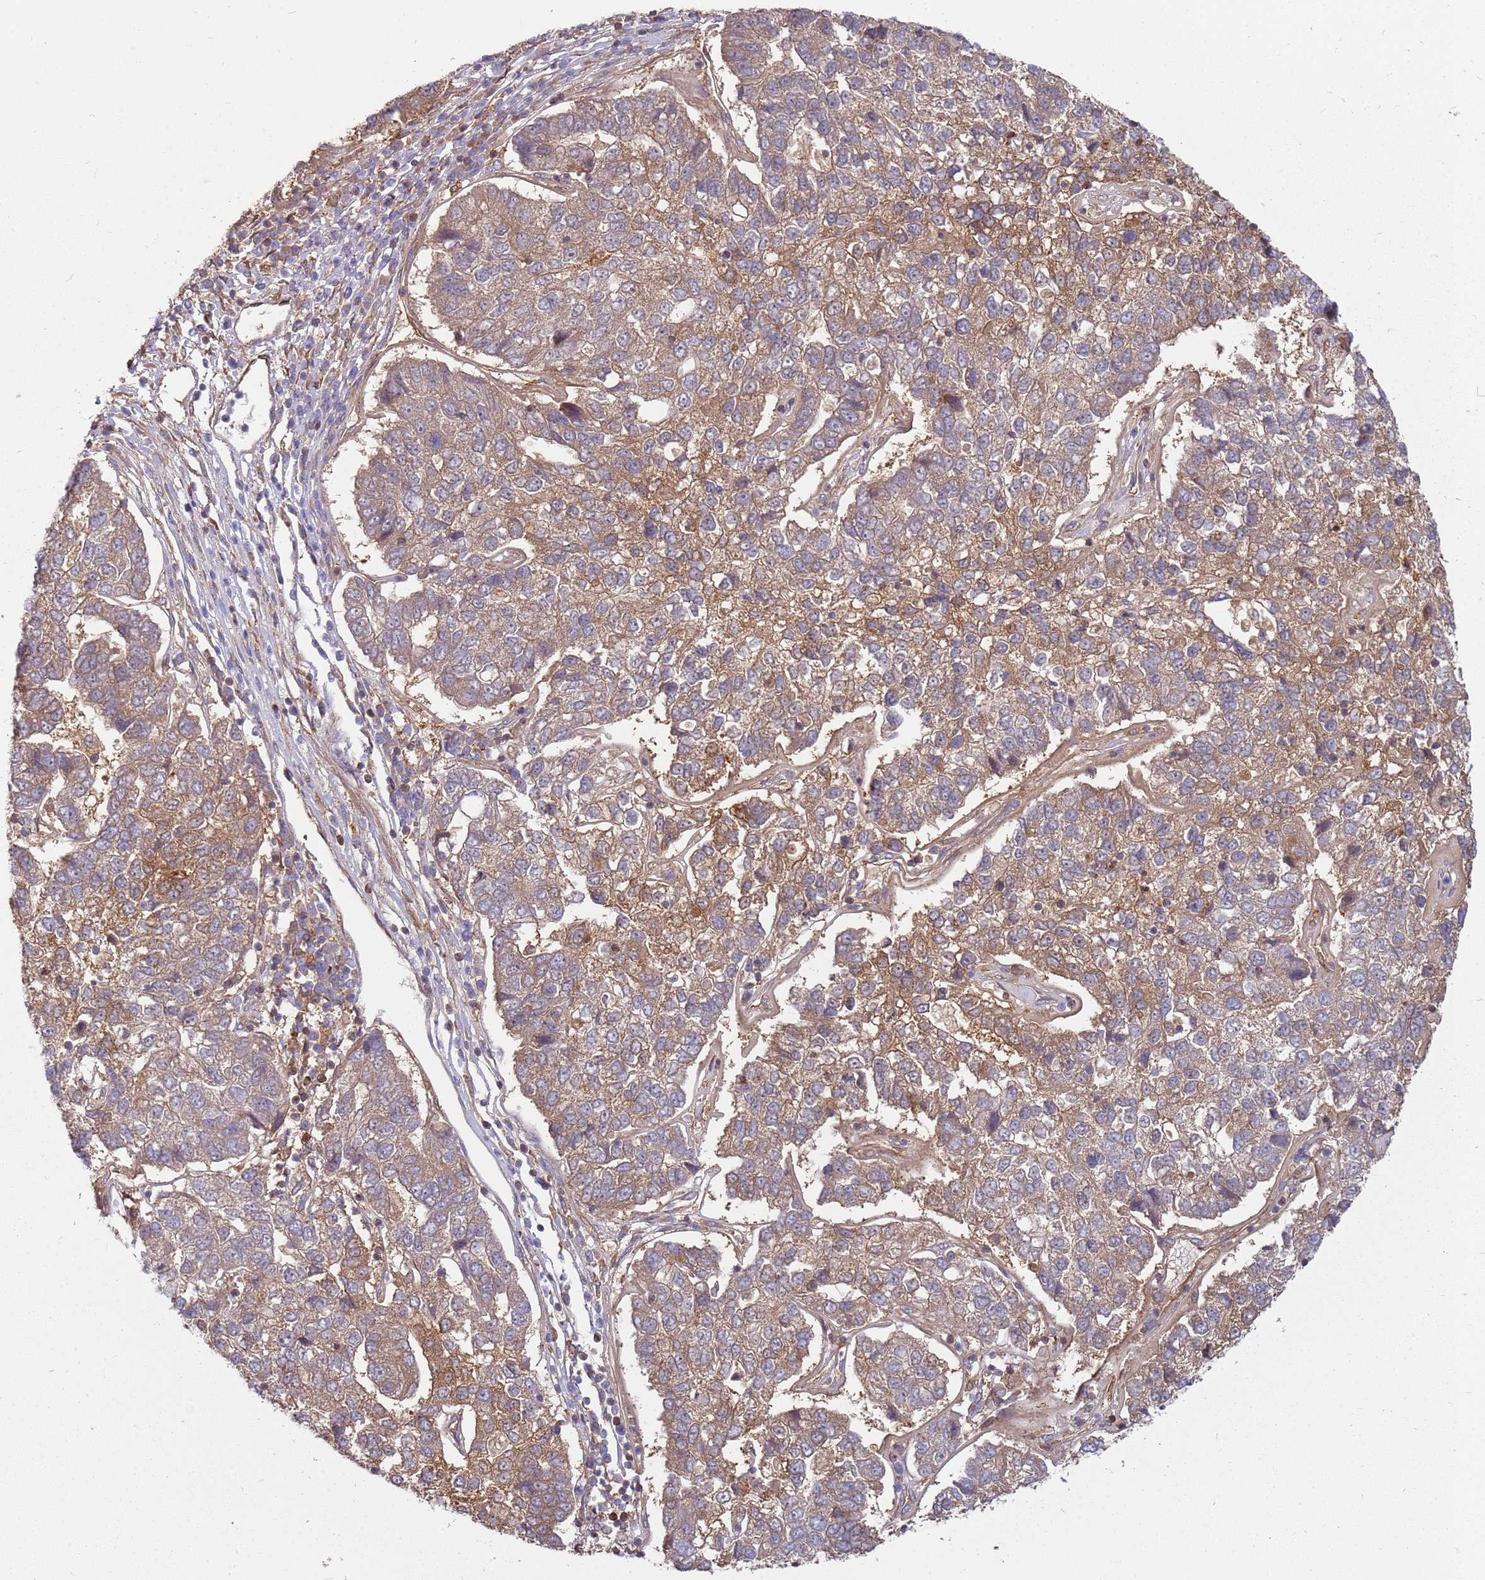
{"staining": {"intensity": "moderate", "quantity": ">75%", "location": "cytoplasmic/membranous"}, "tissue": "pancreatic cancer", "cell_type": "Tumor cells", "image_type": "cancer", "snomed": [{"axis": "morphology", "description": "Adenocarcinoma, NOS"}, {"axis": "topography", "description": "Pancreas"}], "caption": "Immunohistochemistry (IHC) photomicrograph of human pancreatic adenocarcinoma stained for a protein (brown), which demonstrates medium levels of moderate cytoplasmic/membranous expression in about >75% of tumor cells.", "gene": "NUDT14", "patient": {"sex": "female", "age": 61}}